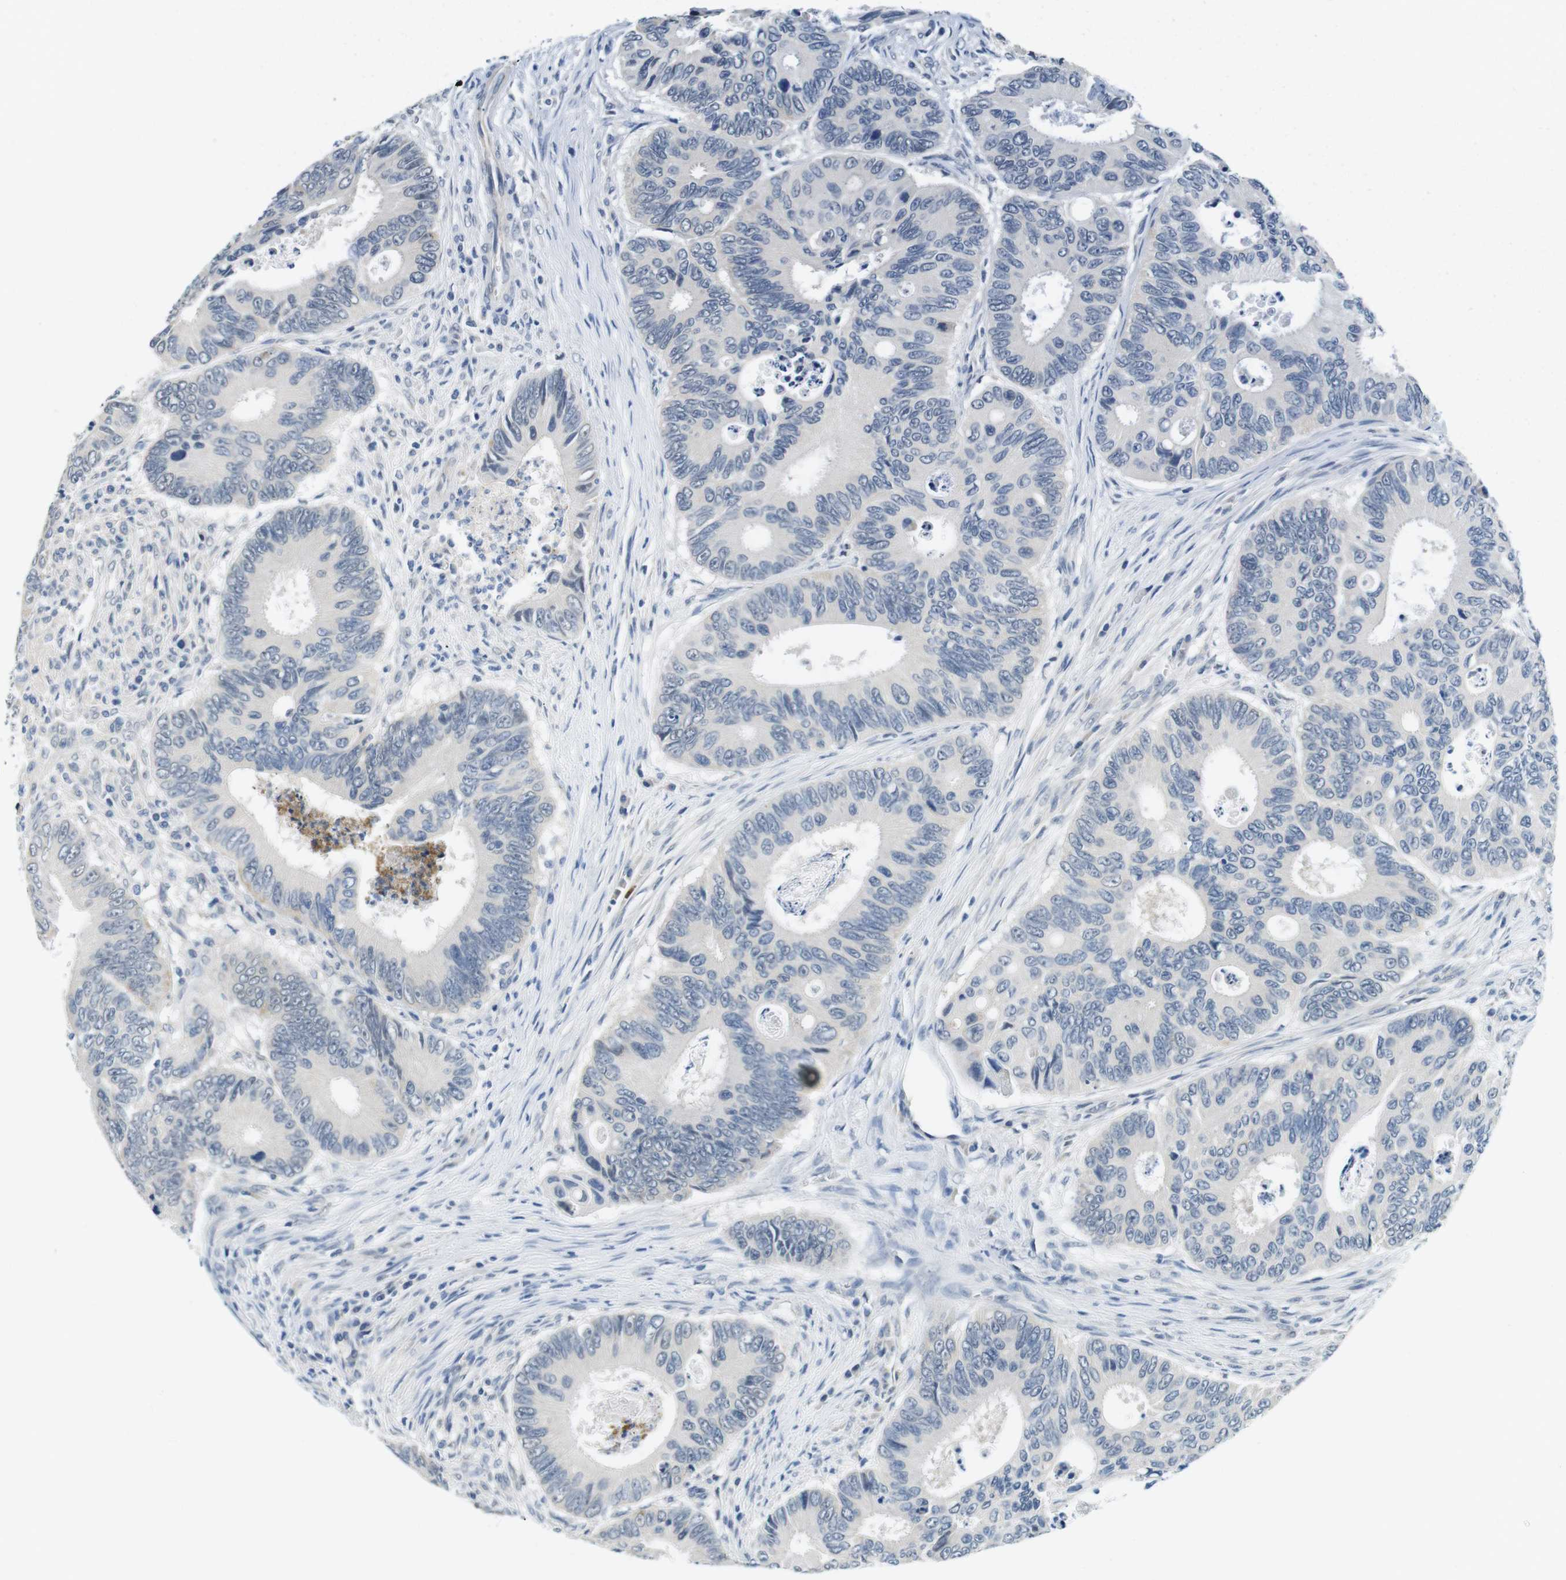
{"staining": {"intensity": "negative", "quantity": "none", "location": "none"}, "tissue": "colorectal cancer", "cell_type": "Tumor cells", "image_type": "cancer", "snomed": [{"axis": "morphology", "description": "Inflammation, NOS"}, {"axis": "morphology", "description": "Adenocarcinoma, NOS"}, {"axis": "topography", "description": "Colon"}], "caption": "The photomicrograph shows no significant positivity in tumor cells of colorectal cancer. (Brightfield microscopy of DAB IHC at high magnification).", "gene": "DTNA", "patient": {"sex": "male", "age": 72}}